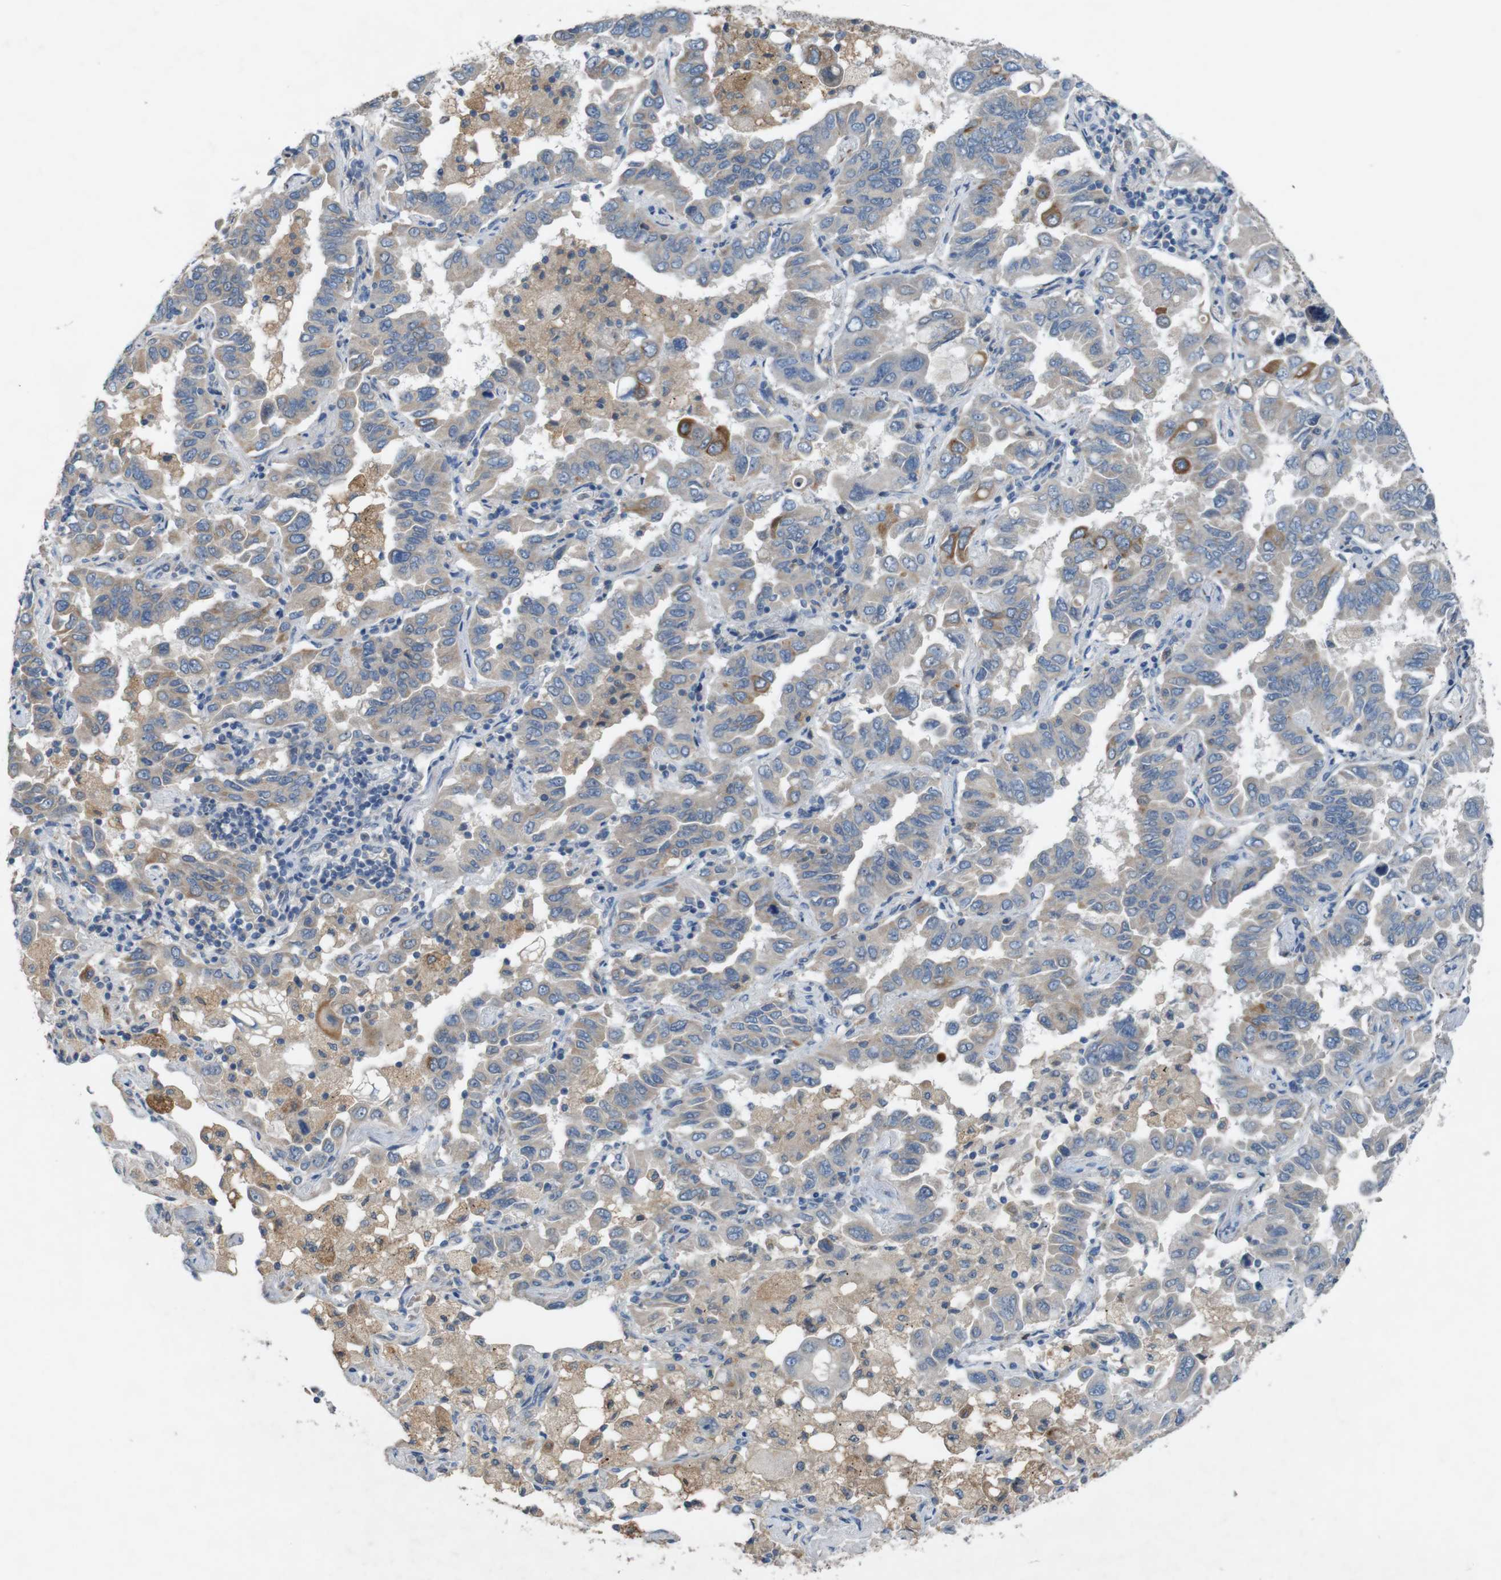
{"staining": {"intensity": "weak", "quantity": "25%-75%", "location": "cytoplasmic/membranous"}, "tissue": "lung cancer", "cell_type": "Tumor cells", "image_type": "cancer", "snomed": [{"axis": "morphology", "description": "Adenocarcinoma, NOS"}, {"axis": "topography", "description": "Lung"}], "caption": "Immunohistochemical staining of adenocarcinoma (lung) reveals weak cytoplasmic/membranous protein staining in about 25%-75% of tumor cells.", "gene": "MOGAT3", "patient": {"sex": "male", "age": 64}}